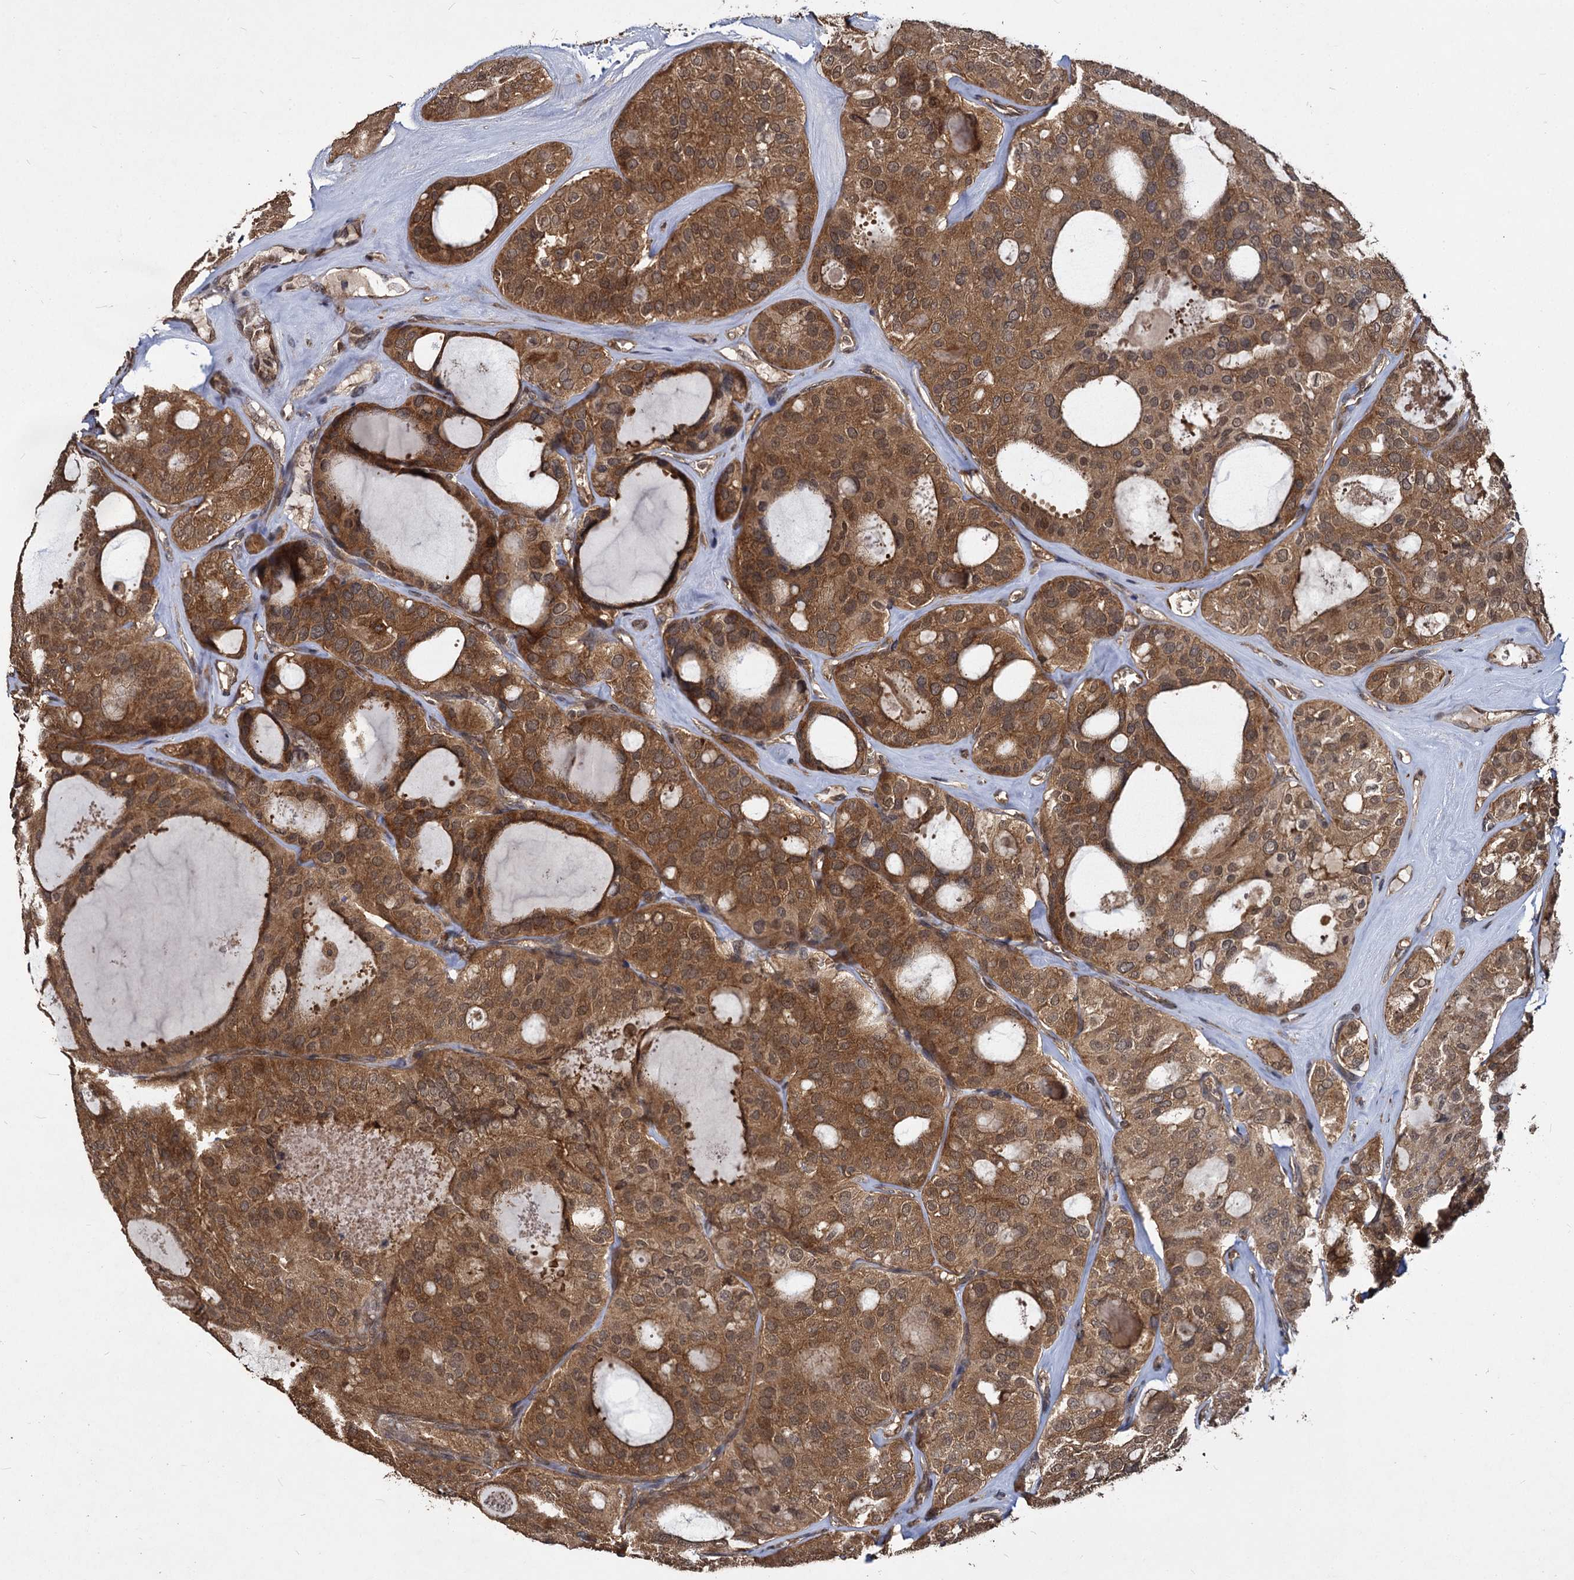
{"staining": {"intensity": "moderate", "quantity": ">75%", "location": "cytoplasmic/membranous,nuclear"}, "tissue": "thyroid cancer", "cell_type": "Tumor cells", "image_type": "cancer", "snomed": [{"axis": "morphology", "description": "Follicular adenoma carcinoma, NOS"}, {"axis": "topography", "description": "Thyroid gland"}], "caption": "This is a micrograph of immunohistochemistry staining of follicular adenoma carcinoma (thyroid), which shows moderate staining in the cytoplasmic/membranous and nuclear of tumor cells.", "gene": "VPS51", "patient": {"sex": "male", "age": 75}}